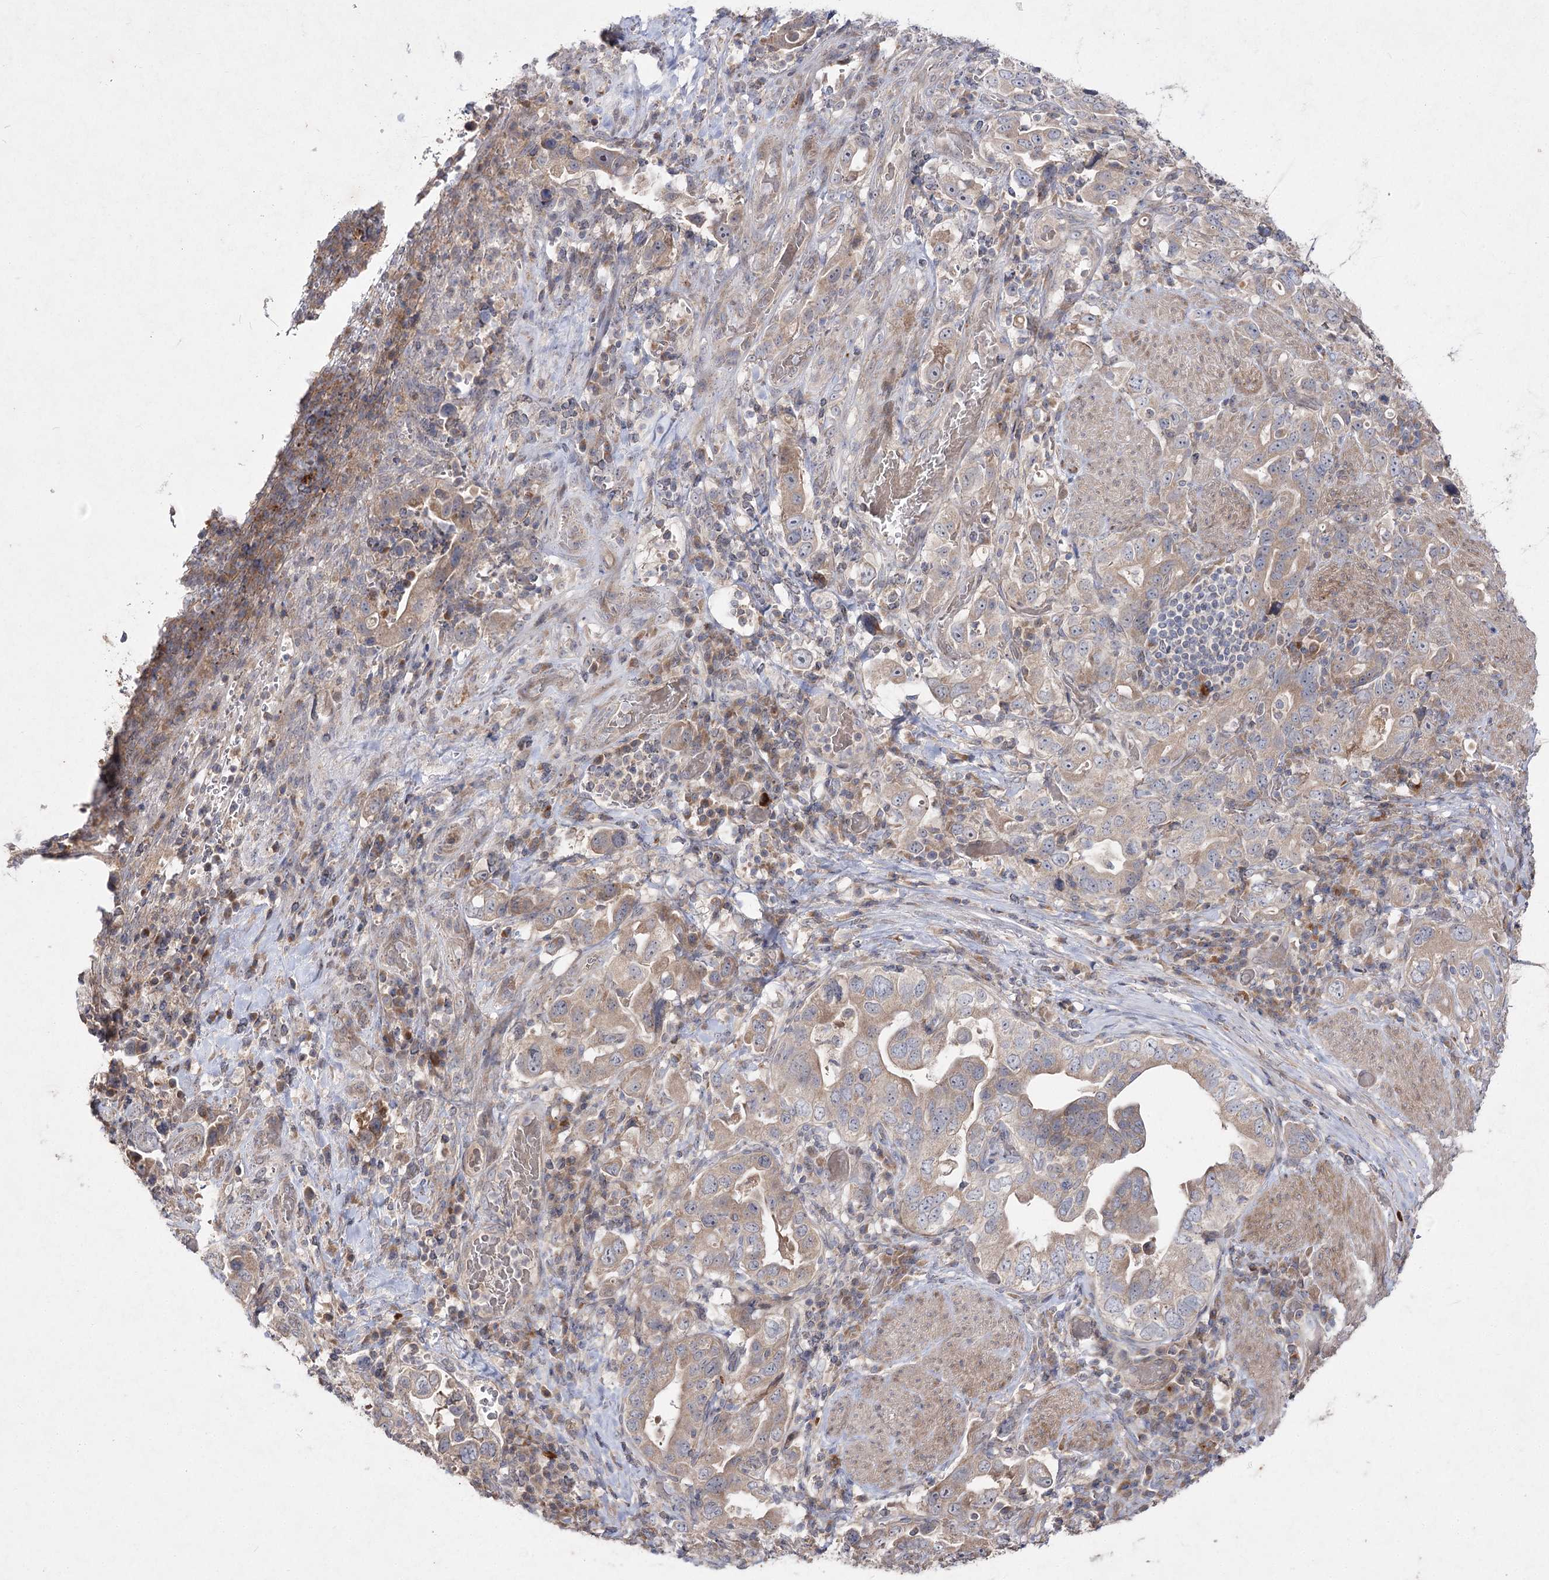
{"staining": {"intensity": "weak", "quantity": ">75%", "location": "cytoplasmic/membranous"}, "tissue": "stomach cancer", "cell_type": "Tumor cells", "image_type": "cancer", "snomed": [{"axis": "morphology", "description": "Adenocarcinoma, NOS"}, {"axis": "topography", "description": "Stomach, upper"}], "caption": "Protein staining of stomach cancer tissue displays weak cytoplasmic/membranous expression in about >75% of tumor cells. The staining was performed using DAB to visualize the protein expression in brown, while the nuclei were stained in blue with hematoxylin (Magnification: 20x).", "gene": "CIB2", "patient": {"sex": "male", "age": 62}}